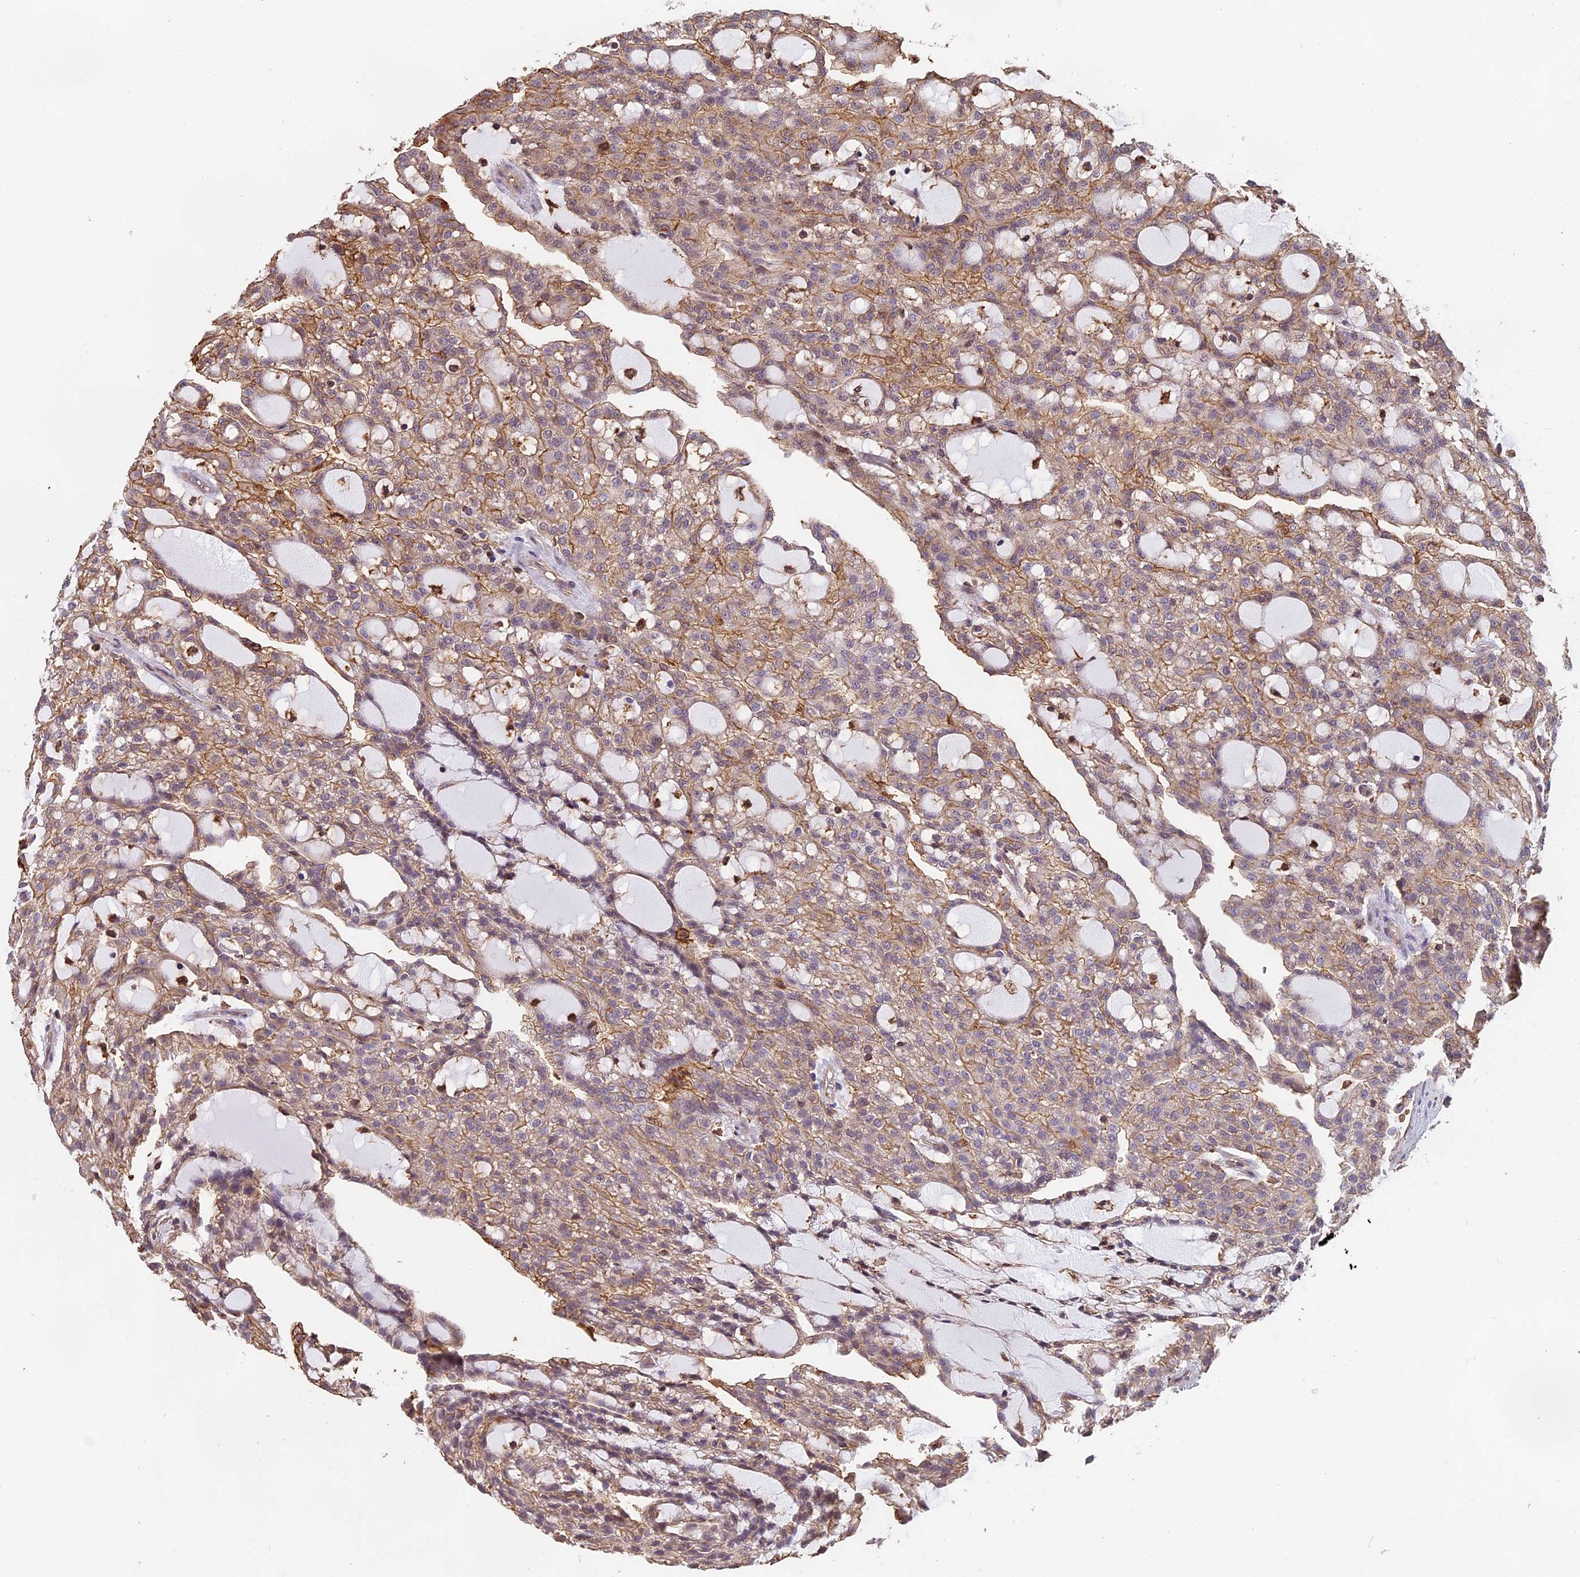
{"staining": {"intensity": "moderate", "quantity": ">75%", "location": "cytoplasmic/membranous,nuclear"}, "tissue": "renal cancer", "cell_type": "Tumor cells", "image_type": "cancer", "snomed": [{"axis": "morphology", "description": "Adenocarcinoma, NOS"}, {"axis": "topography", "description": "Kidney"}], "caption": "A brown stain highlights moderate cytoplasmic/membranous and nuclear staining of a protein in human renal cancer (adenocarcinoma) tumor cells.", "gene": "TMEM255B", "patient": {"sex": "male", "age": 63}}